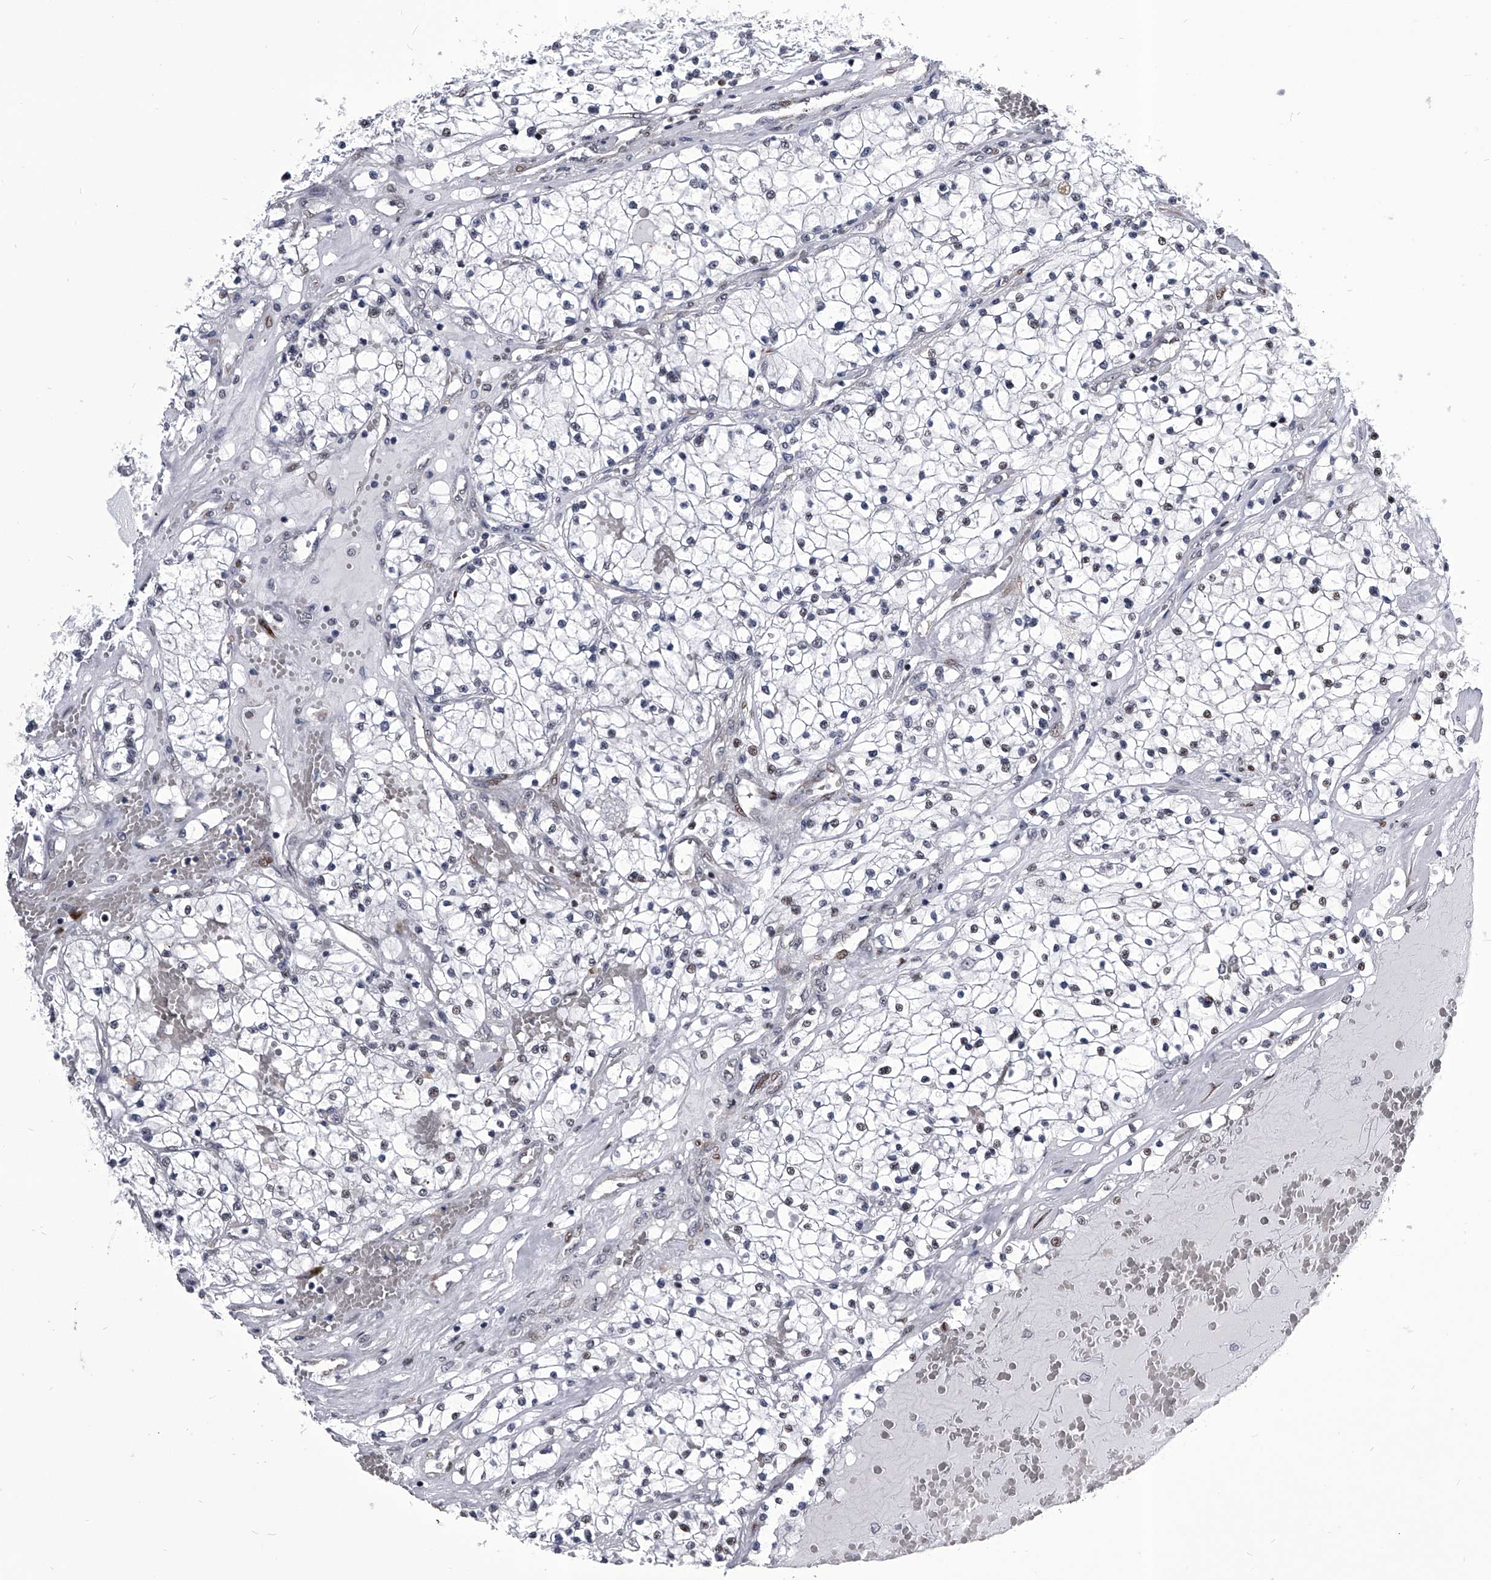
{"staining": {"intensity": "weak", "quantity": "<25%", "location": "nuclear"}, "tissue": "renal cancer", "cell_type": "Tumor cells", "image_type": "cancer", "snomed": [{"axis": "morphology", "description": "Normal tissue, NOS"}, {"axis": "morphology", "description": "Adenocarcinoma, NOS"}, {"axis": "topography", "description": "Kidney"}], "caption": "High power microscopy micrograph of an immunohistochemistry photomicrograph of renal cancer (adenocarcinoma), revealing no significant positivity in tumor cells.", "gene": "CMTR1", "patient": {"sex": "male", "age": 68}}